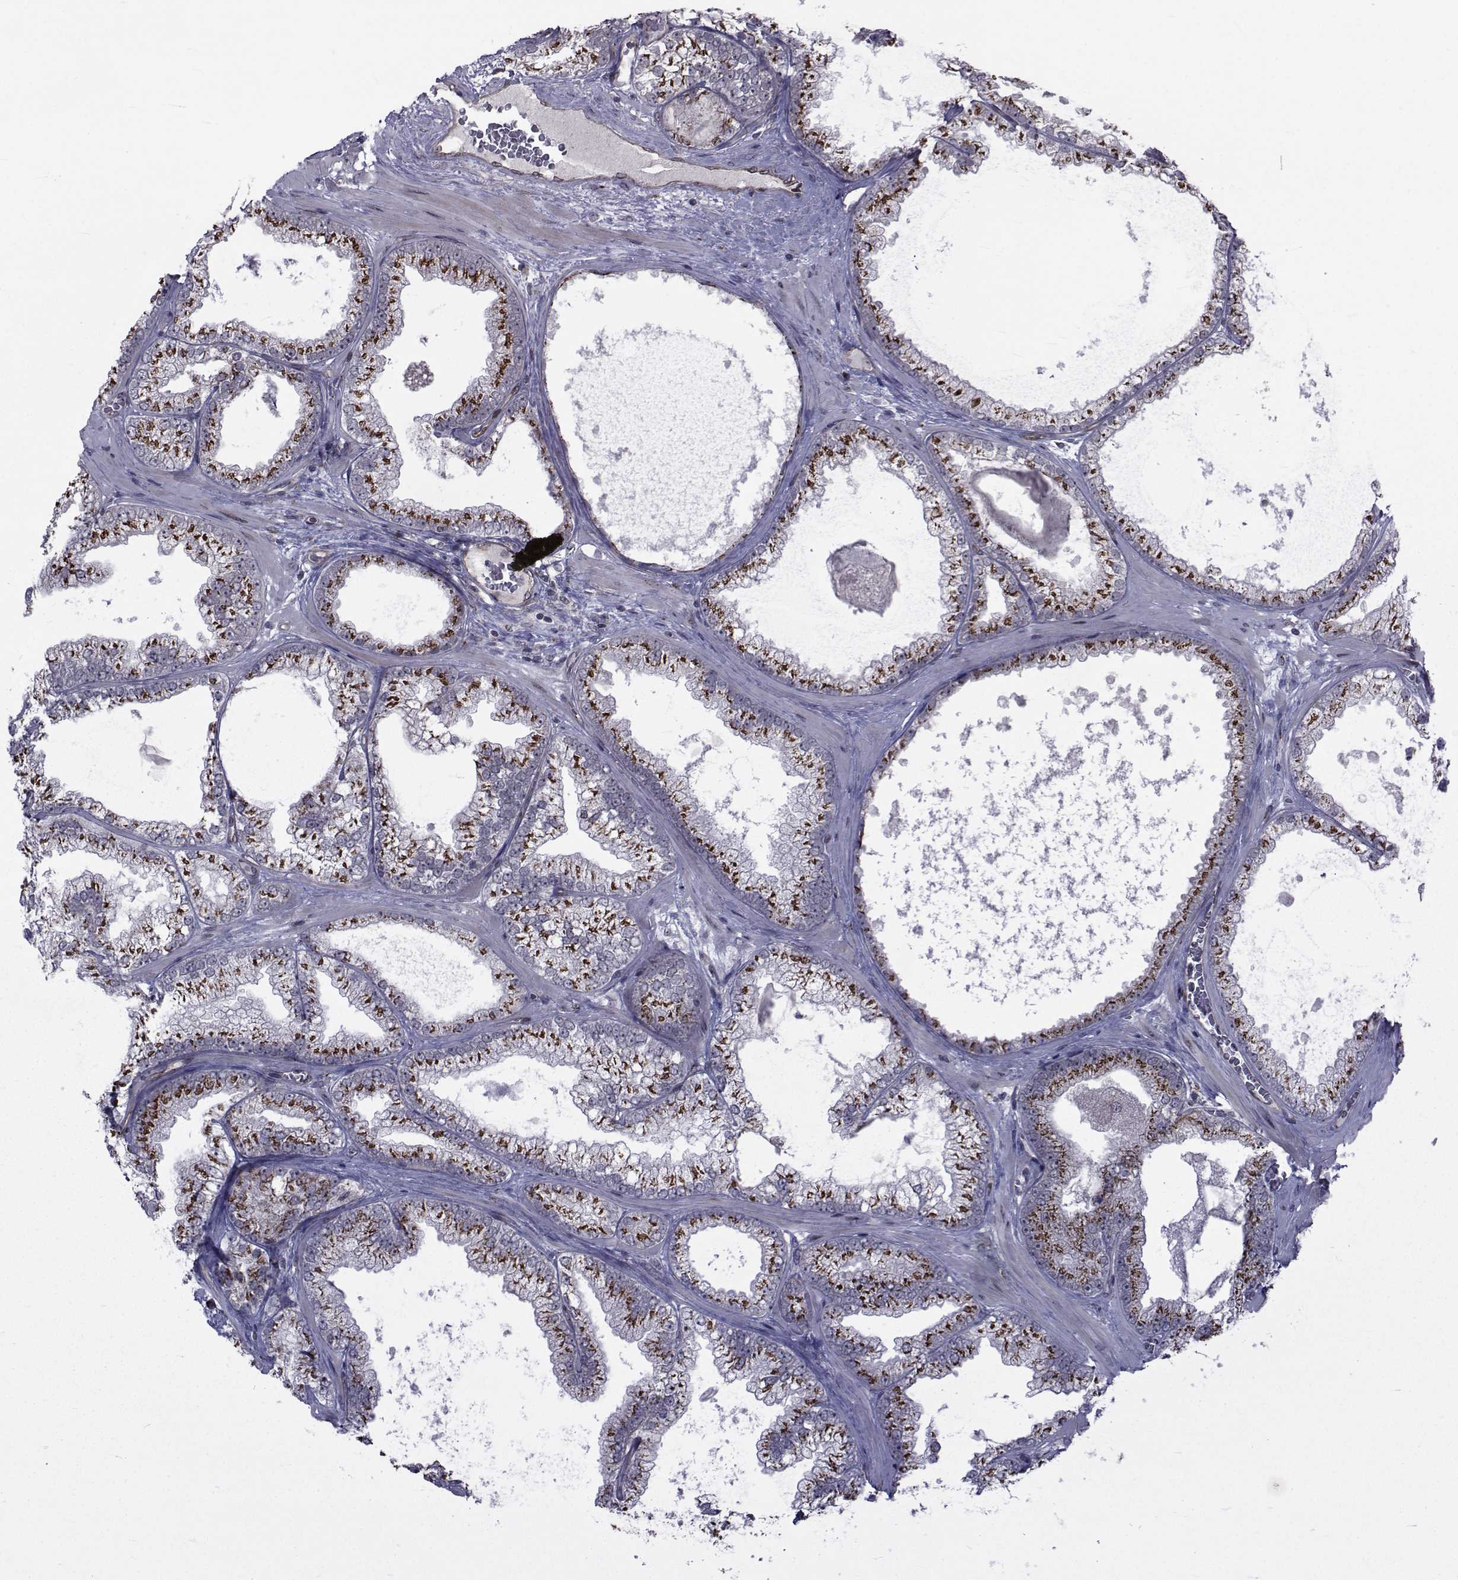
{"staining": {"intensity": "strong", "quantity": ">75%", "location": "cytoplasmic/membranous"}, "tissue": "prostate cancer", "cell_type": "Tumor cells", "image_type": "cancer", "snomed": [{"axis": "morphology", "description": "Adenocarcinoma, Low grade"}, {"axis": "topography", "description": "Prostate"}], "caption": "IHC micrograph of neoplastic tissue: prostate cancer (low-grade adenocarcinoma) stained using IHC reveals high levels of strong protein expression localized specifically in the cytoplasmic/membranous of tumor cells, appearing as a cytoplasmic/membranous brown color.", "gene": "ATP6V1C2", "patient": {"sex": "male", "age": 57}}